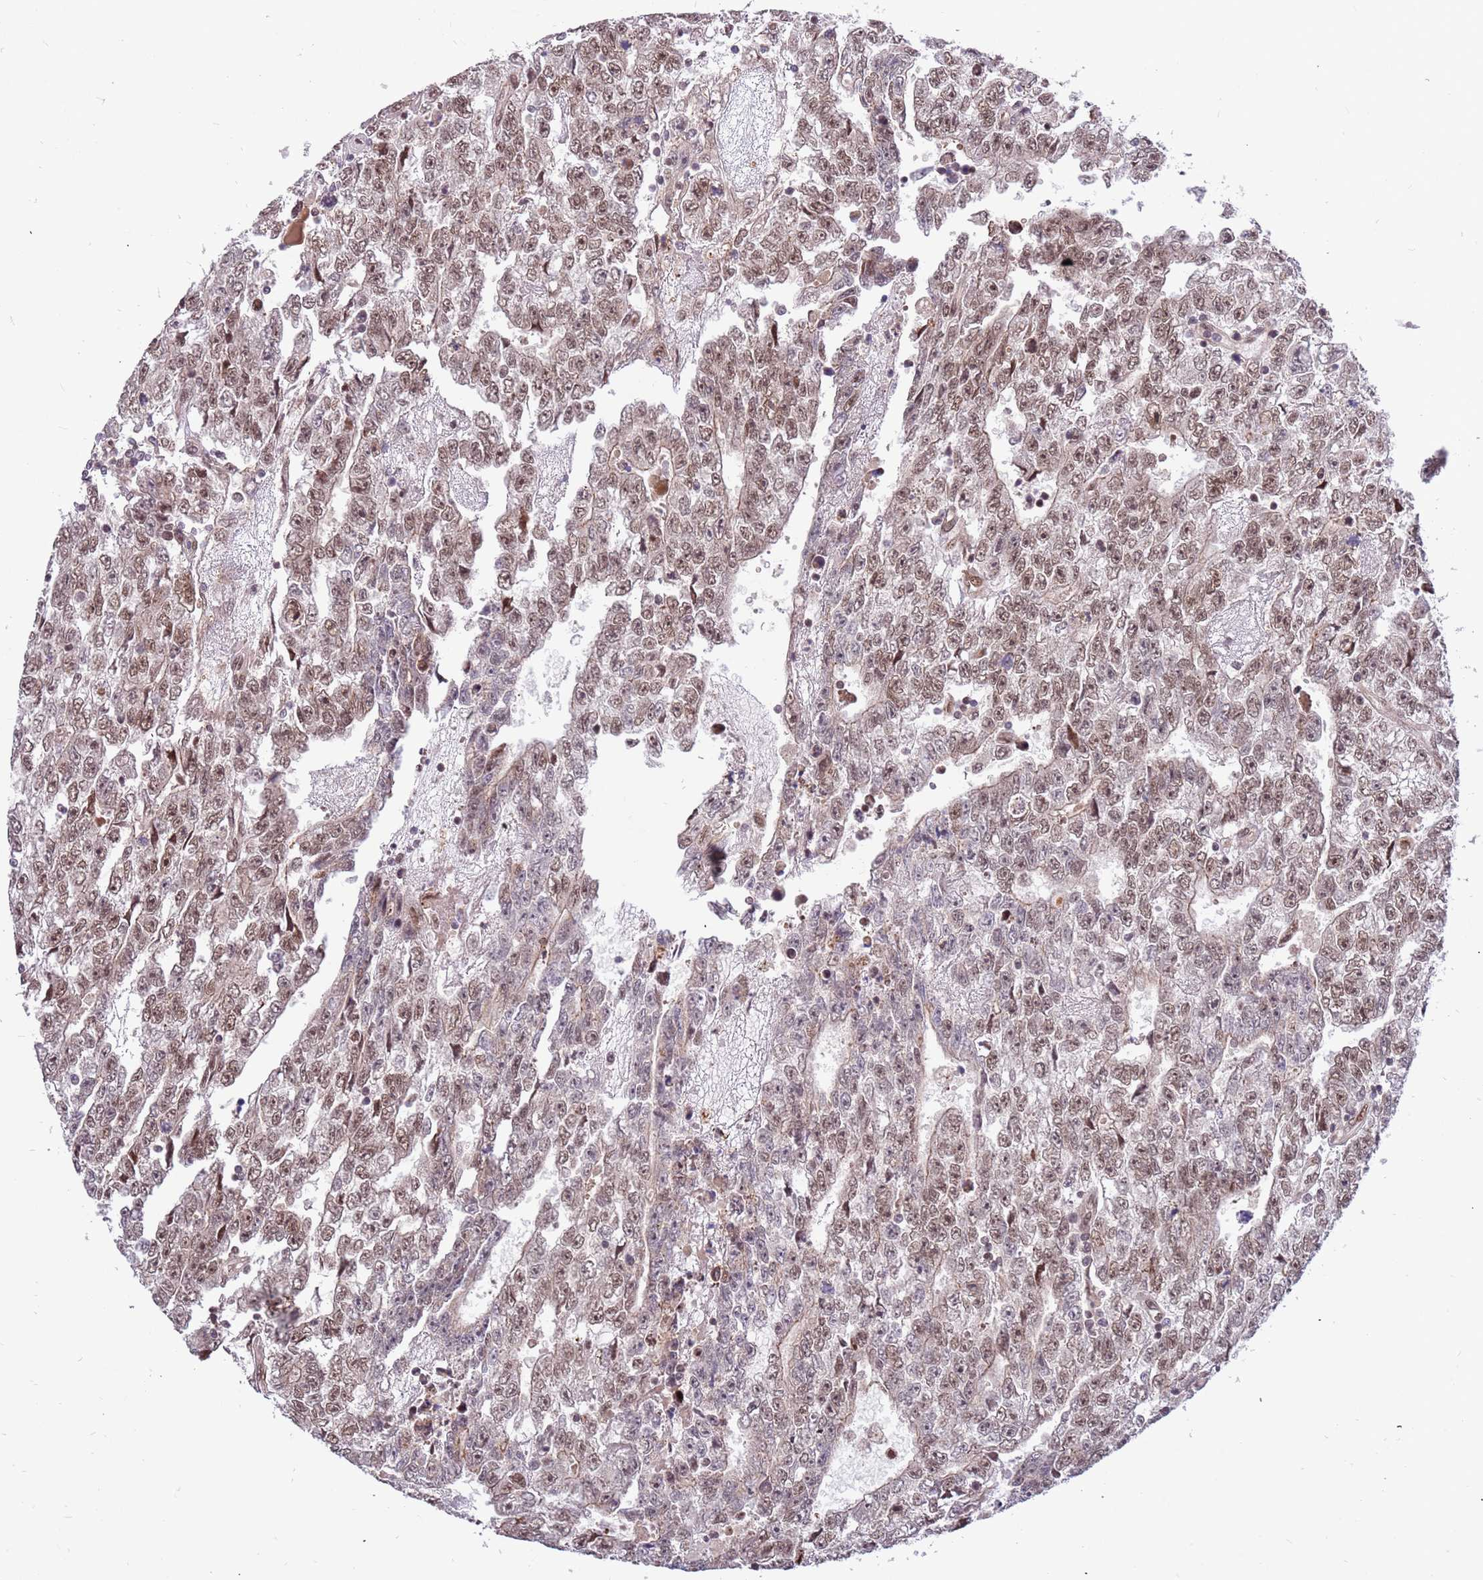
{"staining": {"intensity": "weak", "quantity": ">75%", "location": "nuclear"}, "tissue": "testis cancer", "cell_type": "Tumor cells", "image_type": "cancer", "snomed": [{"axis": "morphology", "description": "Carcinoma, Embryonal, NOS"}, {"axis": "topography", "description": "Testis"}], "caption": "Weak nuclear staining for a protein is present in approximately >75% of tumor cells of testis cancer using IHC.", "gene": "HAUS3", "patient": {"sex": "male", "age": 25}}